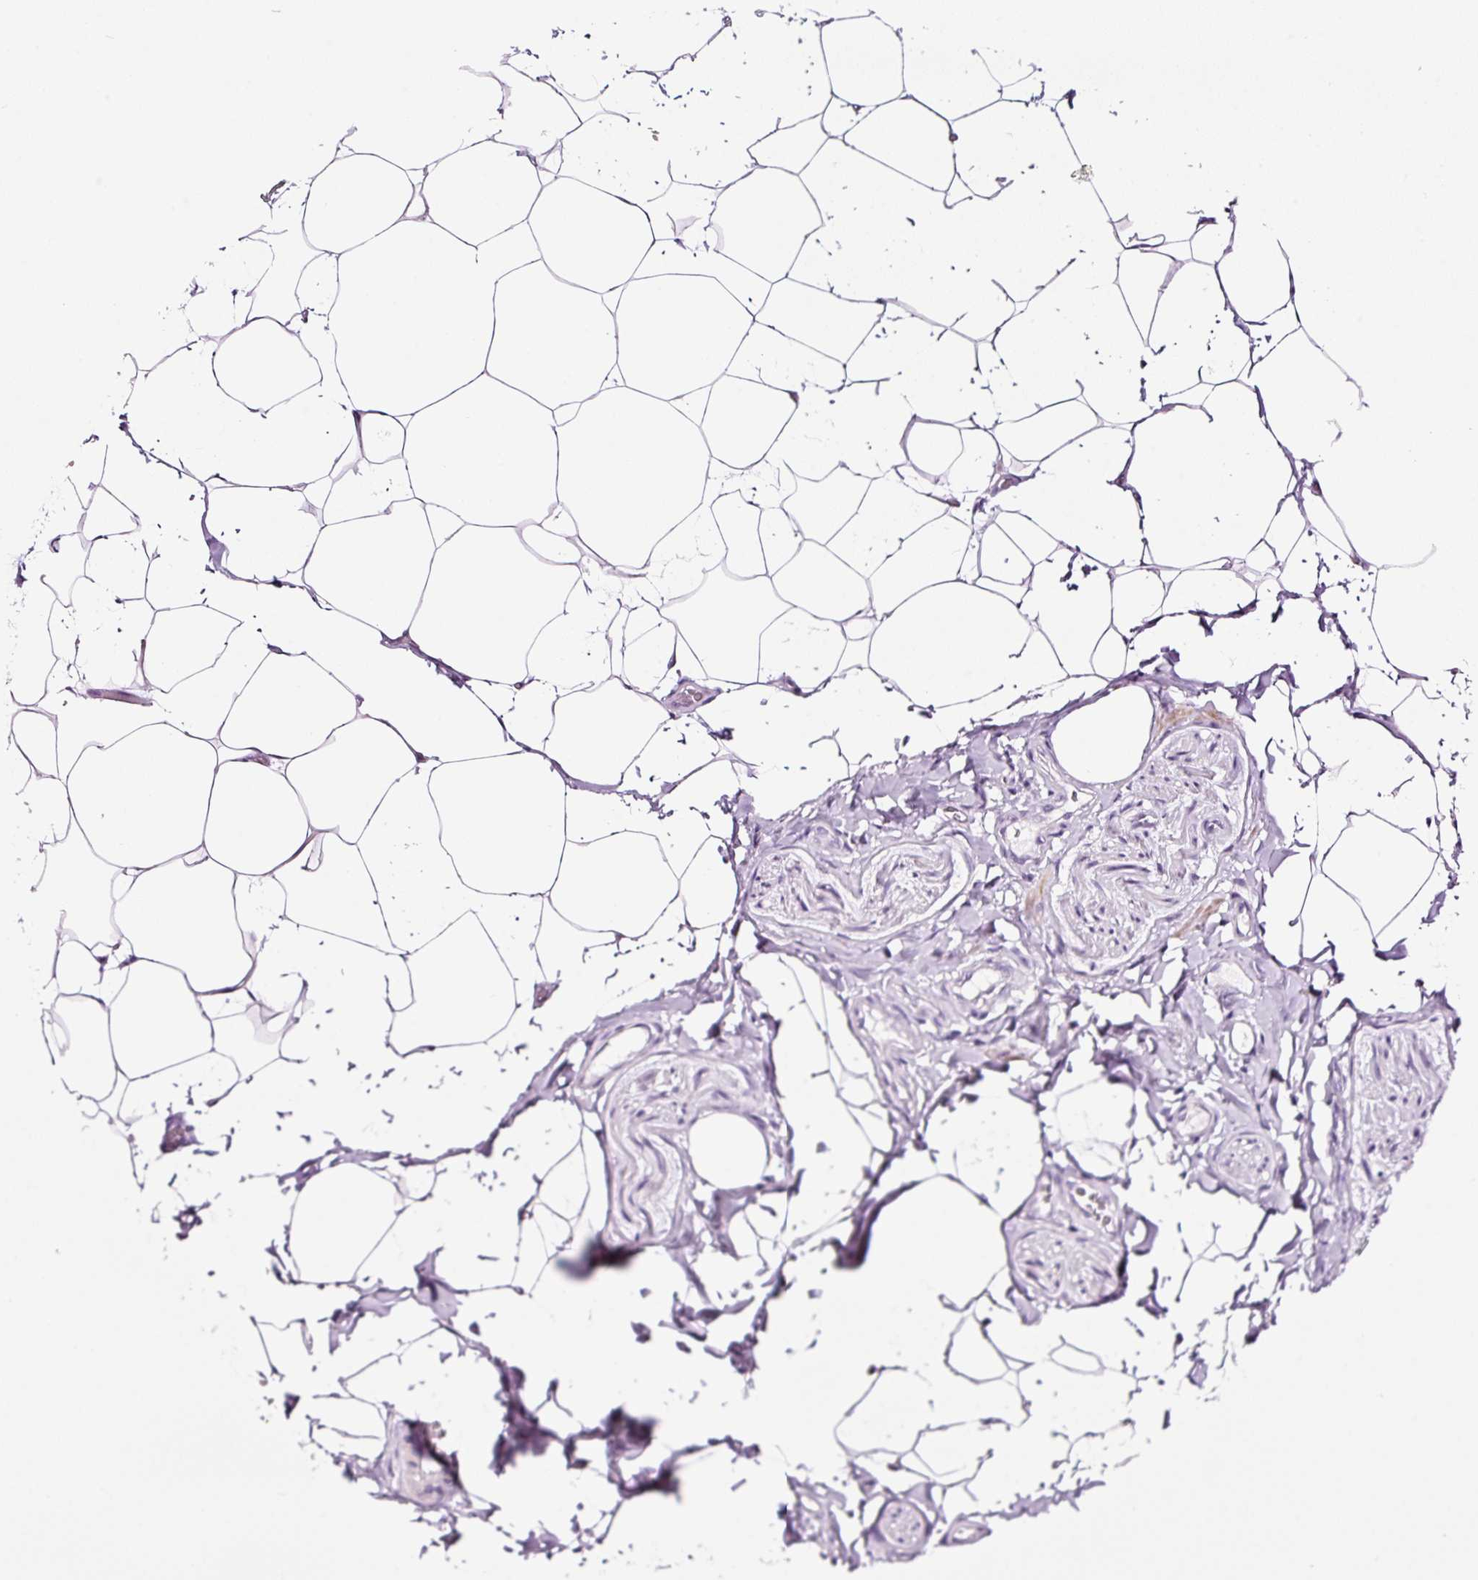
{"staining": {"intensity": "negative", "quantity": "none", "location": "none"}, "tissue": "adipose tissue", "cell_type": "Adipocytes", "image_type": "normal", "snomed": [{"axis": "morphology", "description": "Normal tissue, NOS"}, {"axis": "topography", "description": "Vascular tissue"}, {"axis": "topography", "description": "Peripheral nerve tissue"}], "caption": "Immunohistochemistry (IHC) photomicrograph of unremarkable adipose tissue: adipose tissue stained with DAB (3,3'-diaminobenzidine) displays no significant protein staining in adipocytes.", "gene": "RTF2", "patient": {"sex": "male", "age": 41}}